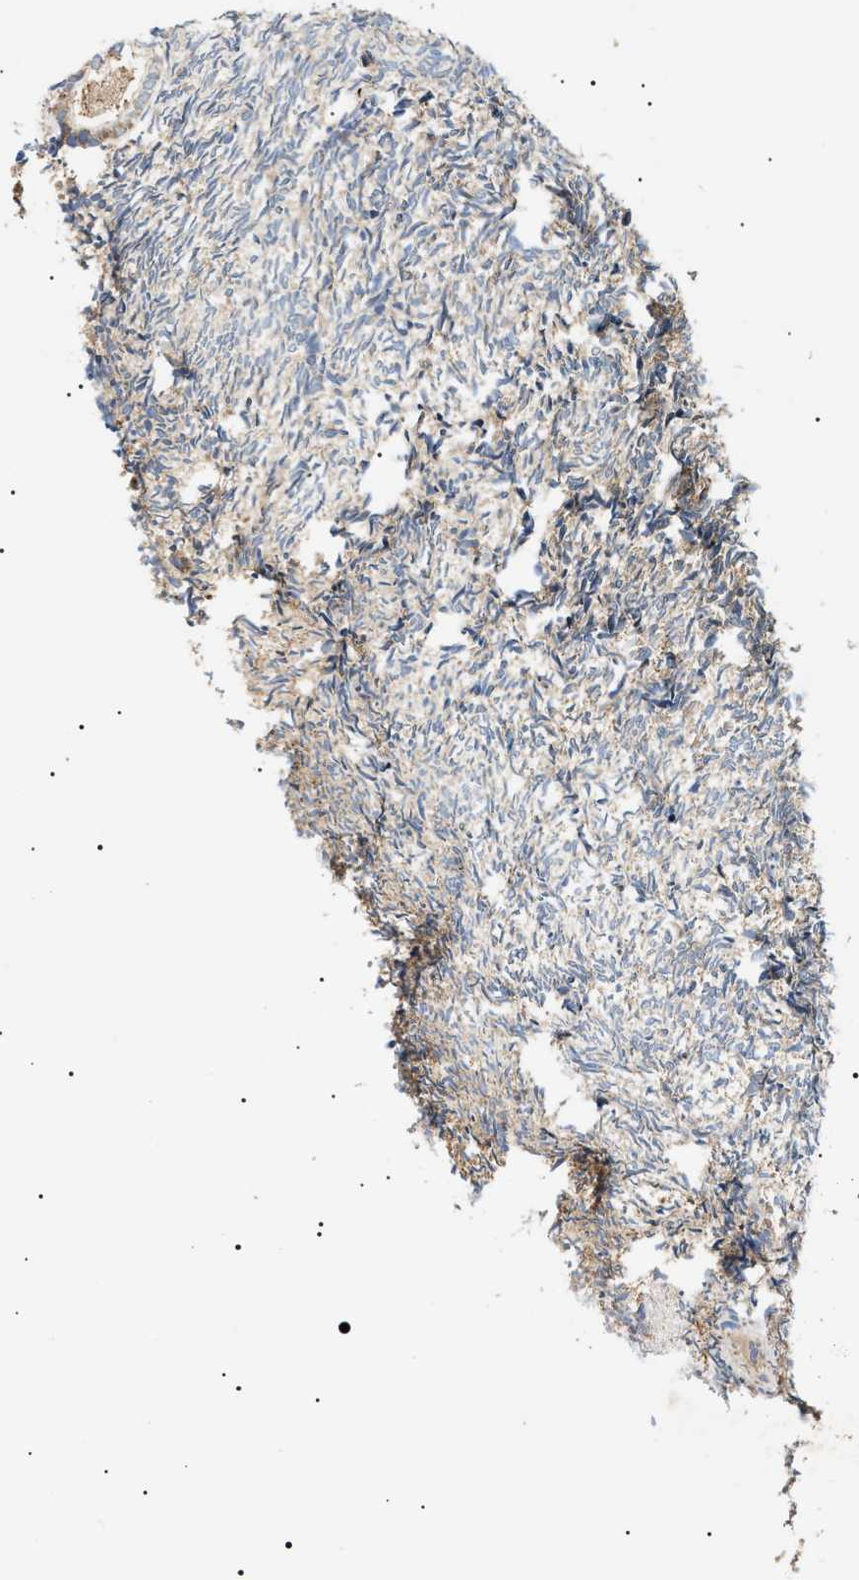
{"staining": {"intensity": "weak", "quantity": ">75%", "location": "cytoplasmic/membranous"}, "tissue": "ovary", "cell_type": "Follicle cells", "image_type": "normal", "snomed": [{"axis": "morphology", "description": "Normal tissue, NOS"}, {"axis": "topography", "description": "Ovary"}], "caption": "This photomicrograph shows immunohistochemistry staining of normal ovary, with low weak cytoplasmic/membranous staining in about >75% of follicle cells.", "gene": "OXSM", "patient": {"sex": "female", "age": 41}}